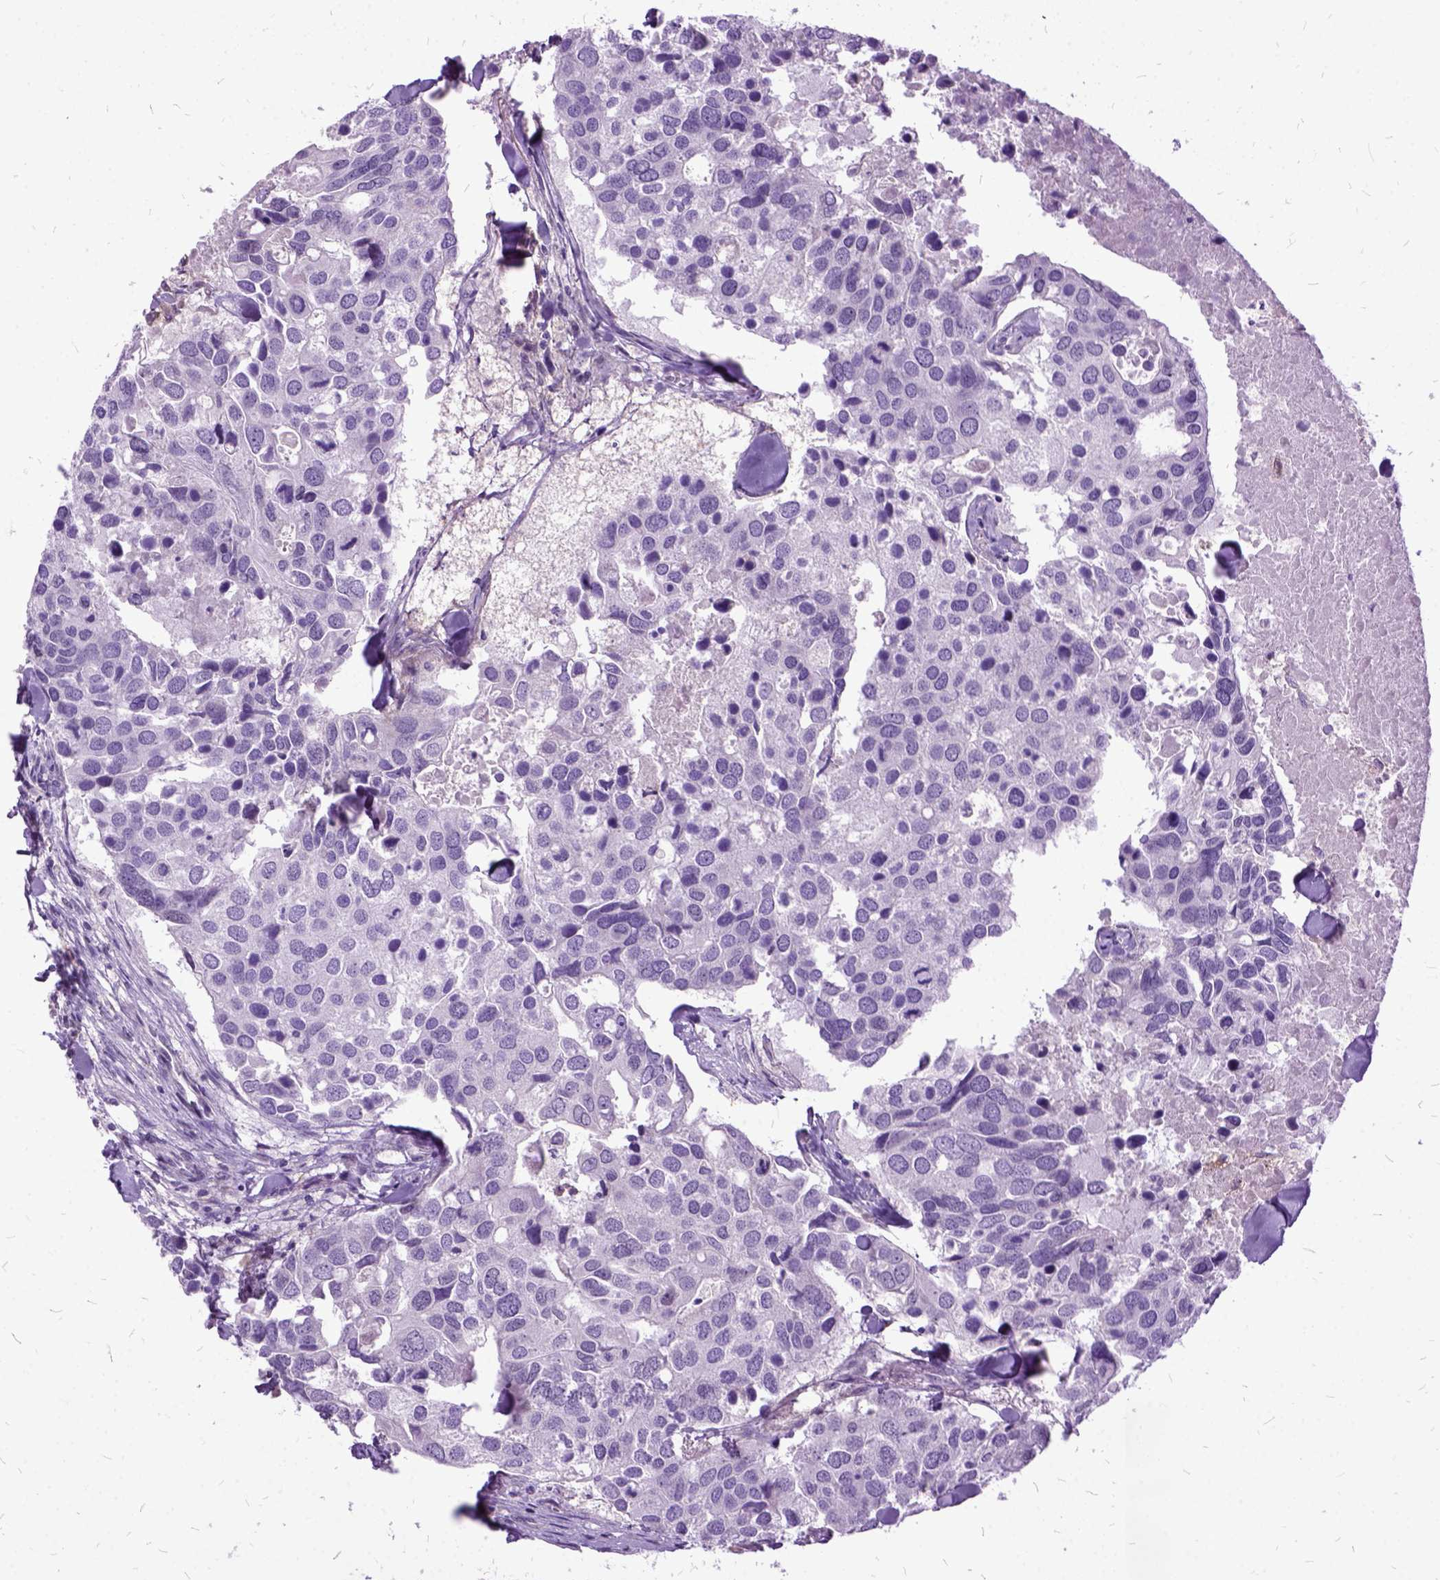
{"staining": {"intensity": "negative", "quantity": "none", "location": "none"}, "tissue": "breast cancer", "cell_type": "Tumor cells", "image_type": "cancer", "snomed": [{"axis": "morphology", "description": "Duct carcinoma"}, {"axis": "topography", "description": "Breast"}], "caption": "A micrograph of human breast cancer is negative for staining in tumor cells. (Brightfield microscopy of DAB immunohistochemistry at high magnification).", "gene": "MME", "patient": {"sex": "female", "age": 83}}